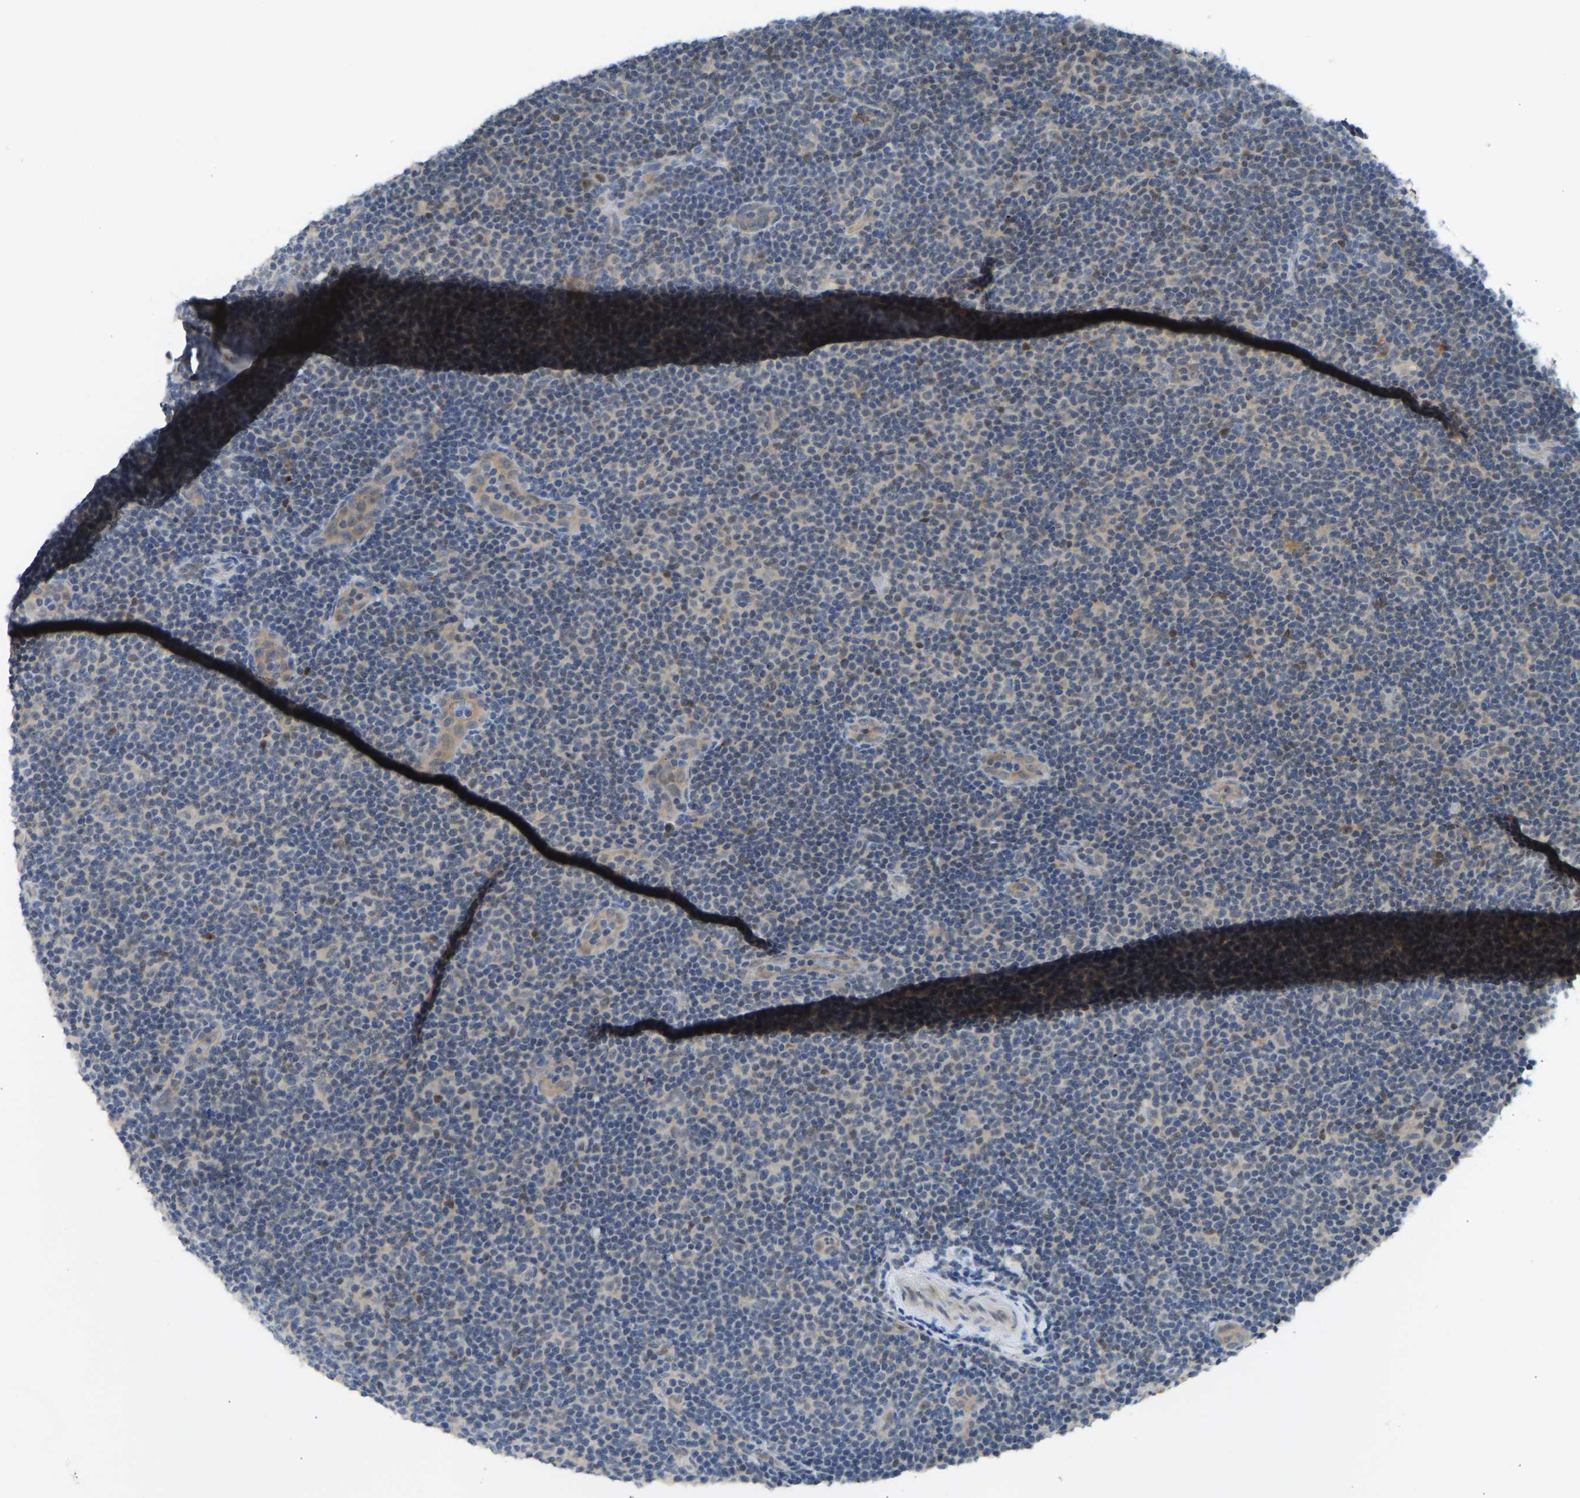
{"staining": {"intensity": "weak", "quantity": "<25%", "location": "nuclear"}, "tissue": "lymphoma", "cell_type": "Tumor cells", "image_type": "cancer", "snomed": [{"axis": "morphology", "description": "Malignant lymphoma, non-Hodgkin's type, Low grade"}, {"axis": "topography", "description": "Lymph node"}], "caption": "Tumor cells show no significant protein positivity in lymphoma.", "gene": "ZNF251", "patient": {"sex": "male", "age": 83}}